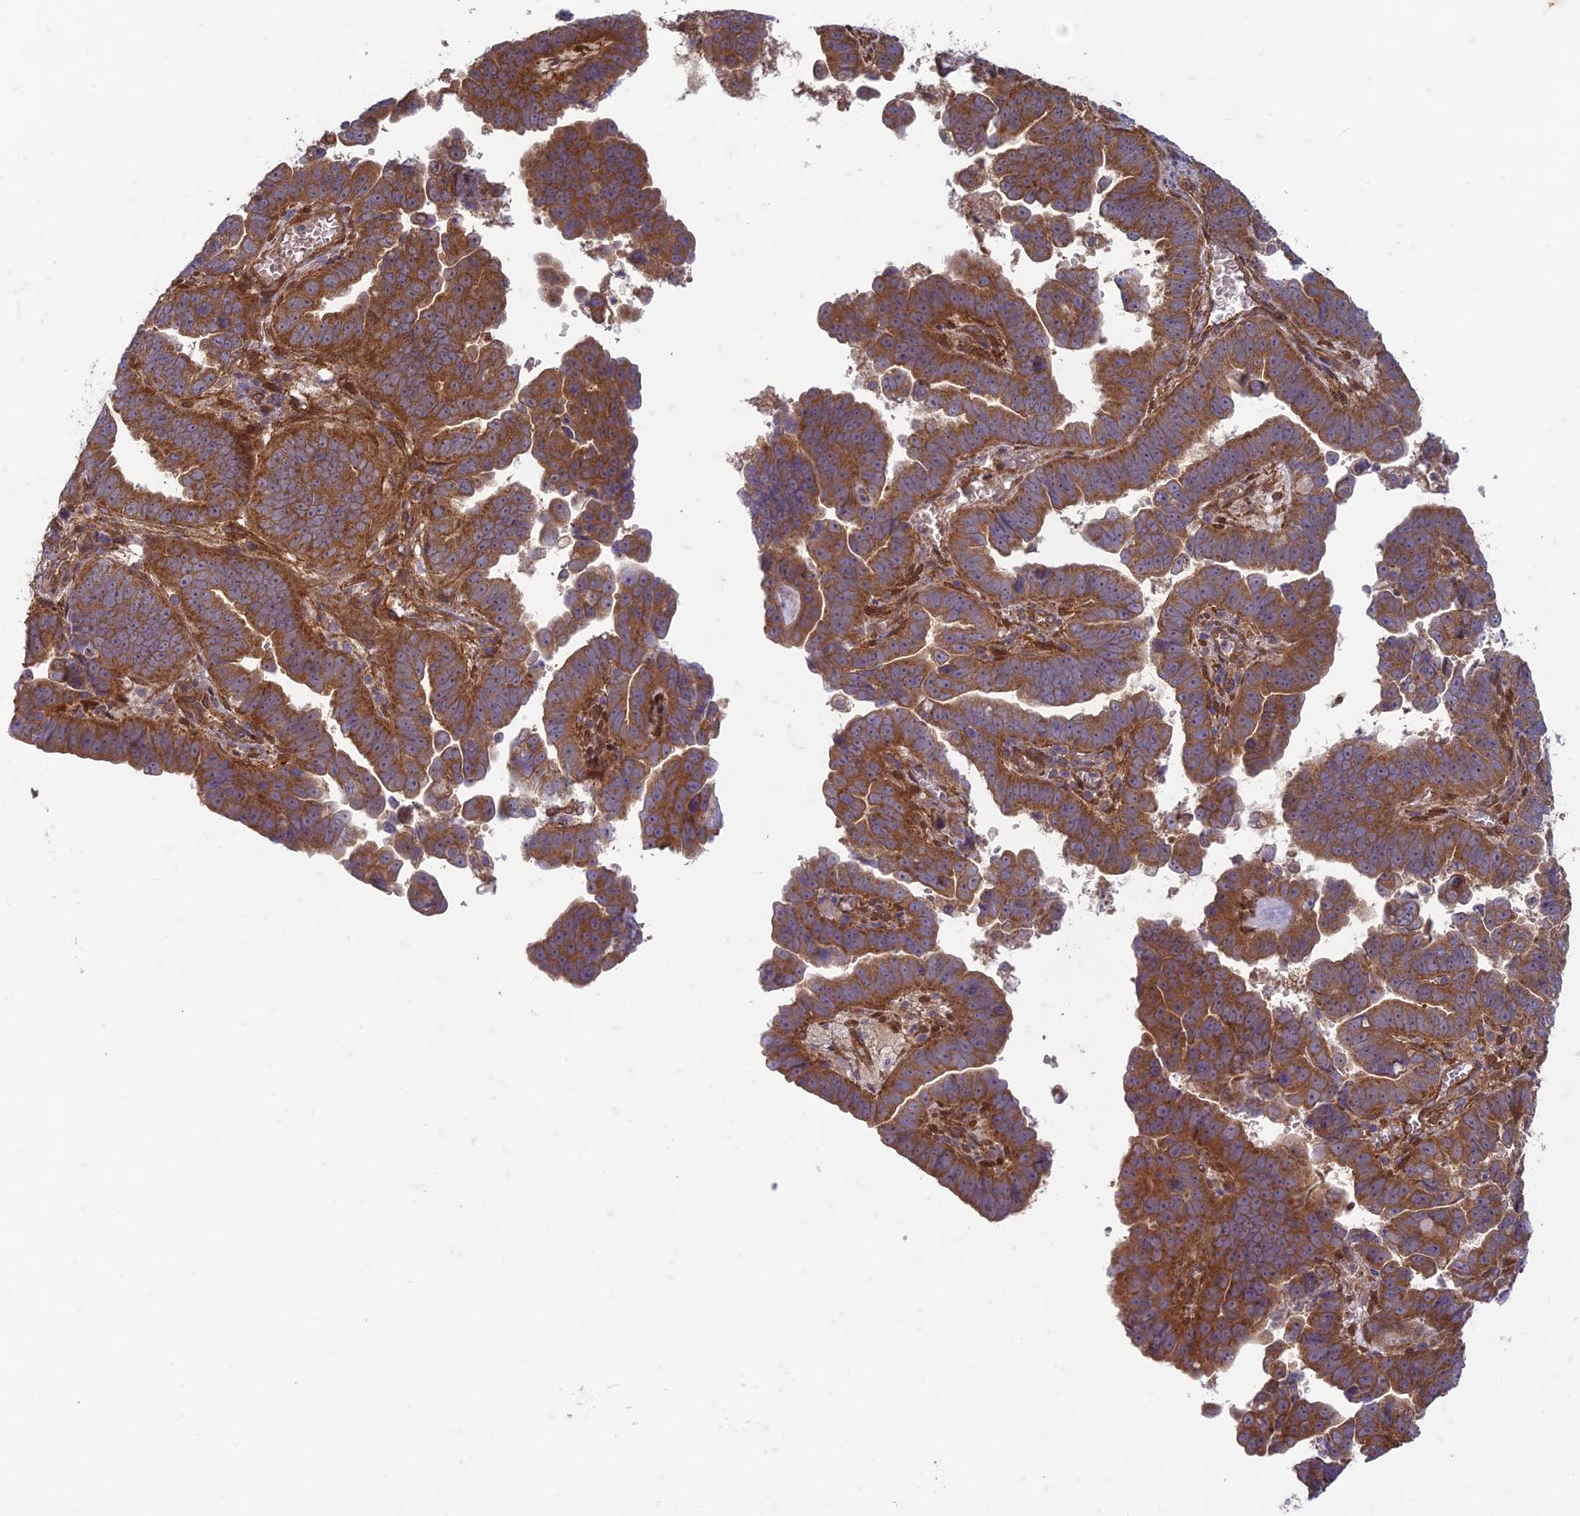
{"staining": {"intensity": "strong", "quantity": ">75%", "location": "cytoplasmic/membranous"}, "tissue": "endometrial cancer", "cell_type": "Tumor cells", "image_type": "cancer", "snomed": [{"axis": "morphology", "description": "Adenocarcinoma, NOS"}, {"axis": "topography", "description": "Endometrium"}], "caption": "IHC image of human adenocarcinoma (endometrial) stained for a protein (brown), which demonstrates high levels of strong cytoplasmic/membranous expression in approximately >75% of tumor cells.", "gene": "TCF25", "patient": {"sex": "female", "age": 75}}